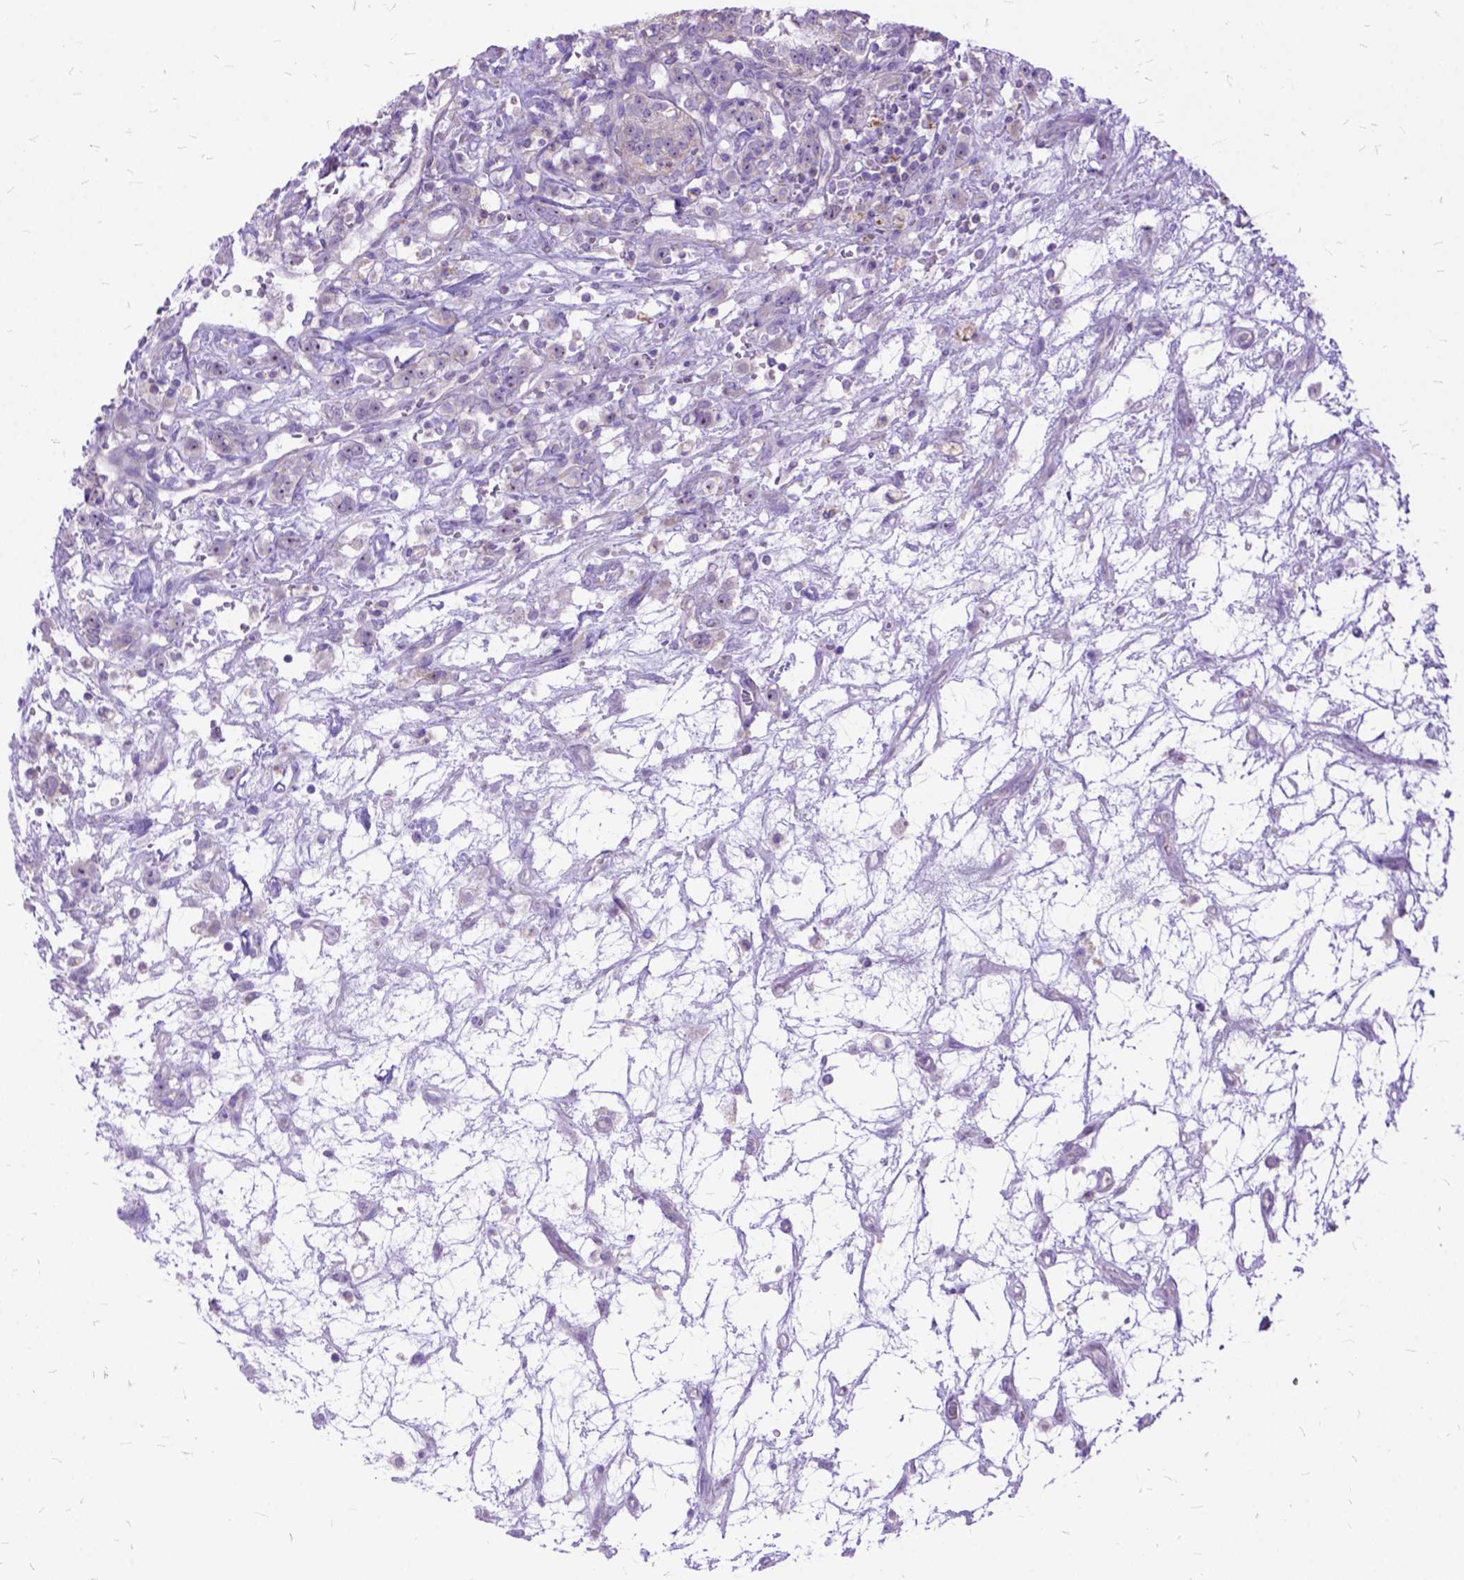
{"staining": {"intensity": "negative", "quantity": "none", "location": "none"}, "tissue": "renal cancer", "cell_type": "Tumor cells", "image_type": "cancer", "snomed": [{"axis": "morphology", "description": "Adenocarcinoma, NOS"}, {"axis": "topography", "description": "Kidney"}], "caption": "This is an immunohistochemistry micrograph of adenocarcinoma (renal). There is no positivity in tumor cells.", "gene": "CTAG2", "patient": {"sex": "female", "age": 63}}